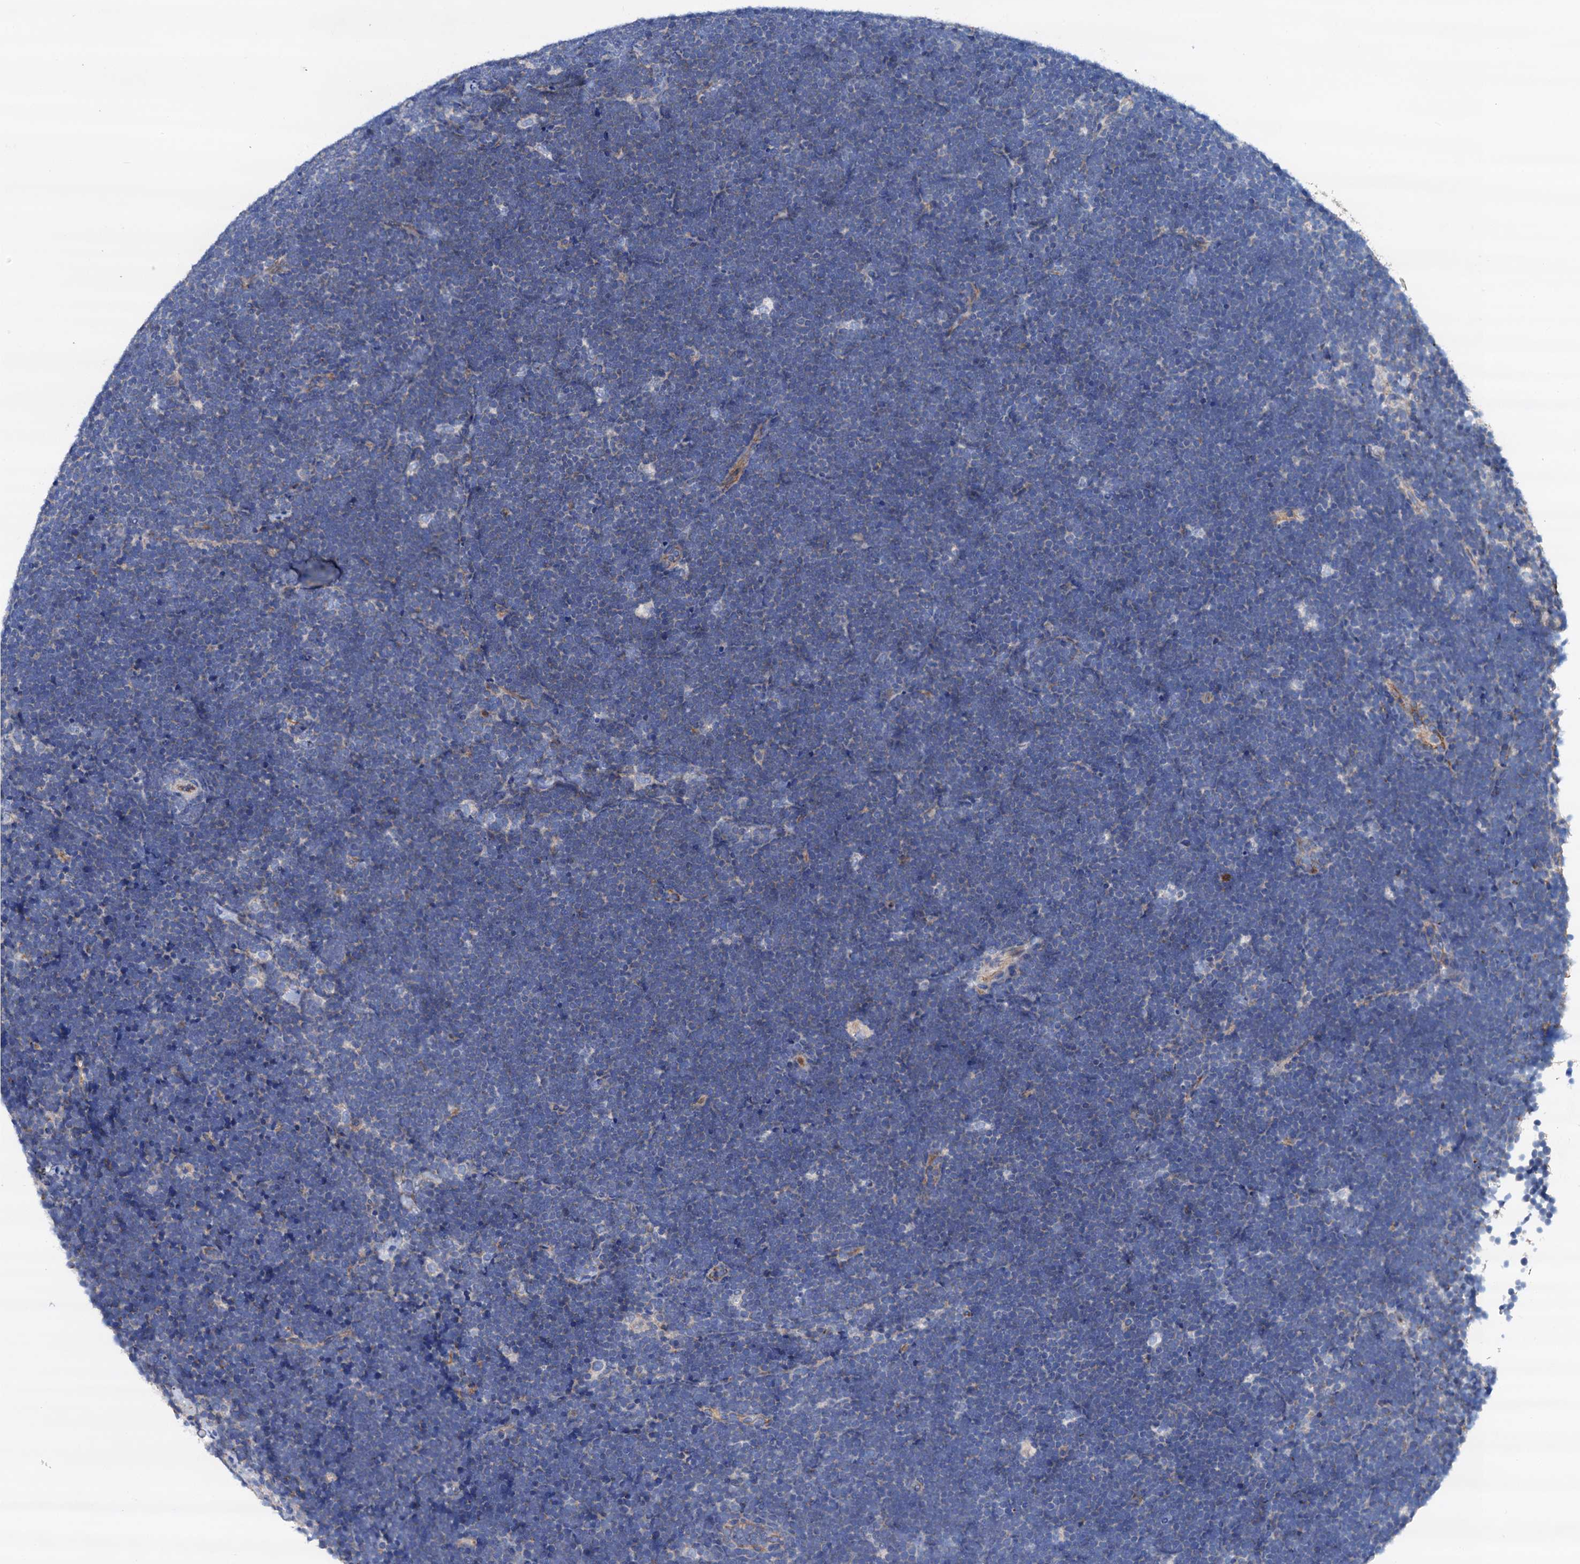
{"staining": {"intensity": "negative", "quantity": "none", "location": "none"}, "tissue": "lymphoma", "cell_type": "Tumor cells", "image_type": "cancer", "snomed": [{"axis": "morphology", "description": "Malignant lymphoma, non-Hodgkin's type, High grade"}, {"axis": "topography", "description": "Lymph node"}], "caption": "Photomicrograph shows no significant protein positivity in tumor cells of lymphoma.", "gene": "RASSF9", "patient": {"sex": "male", "age": 13}}